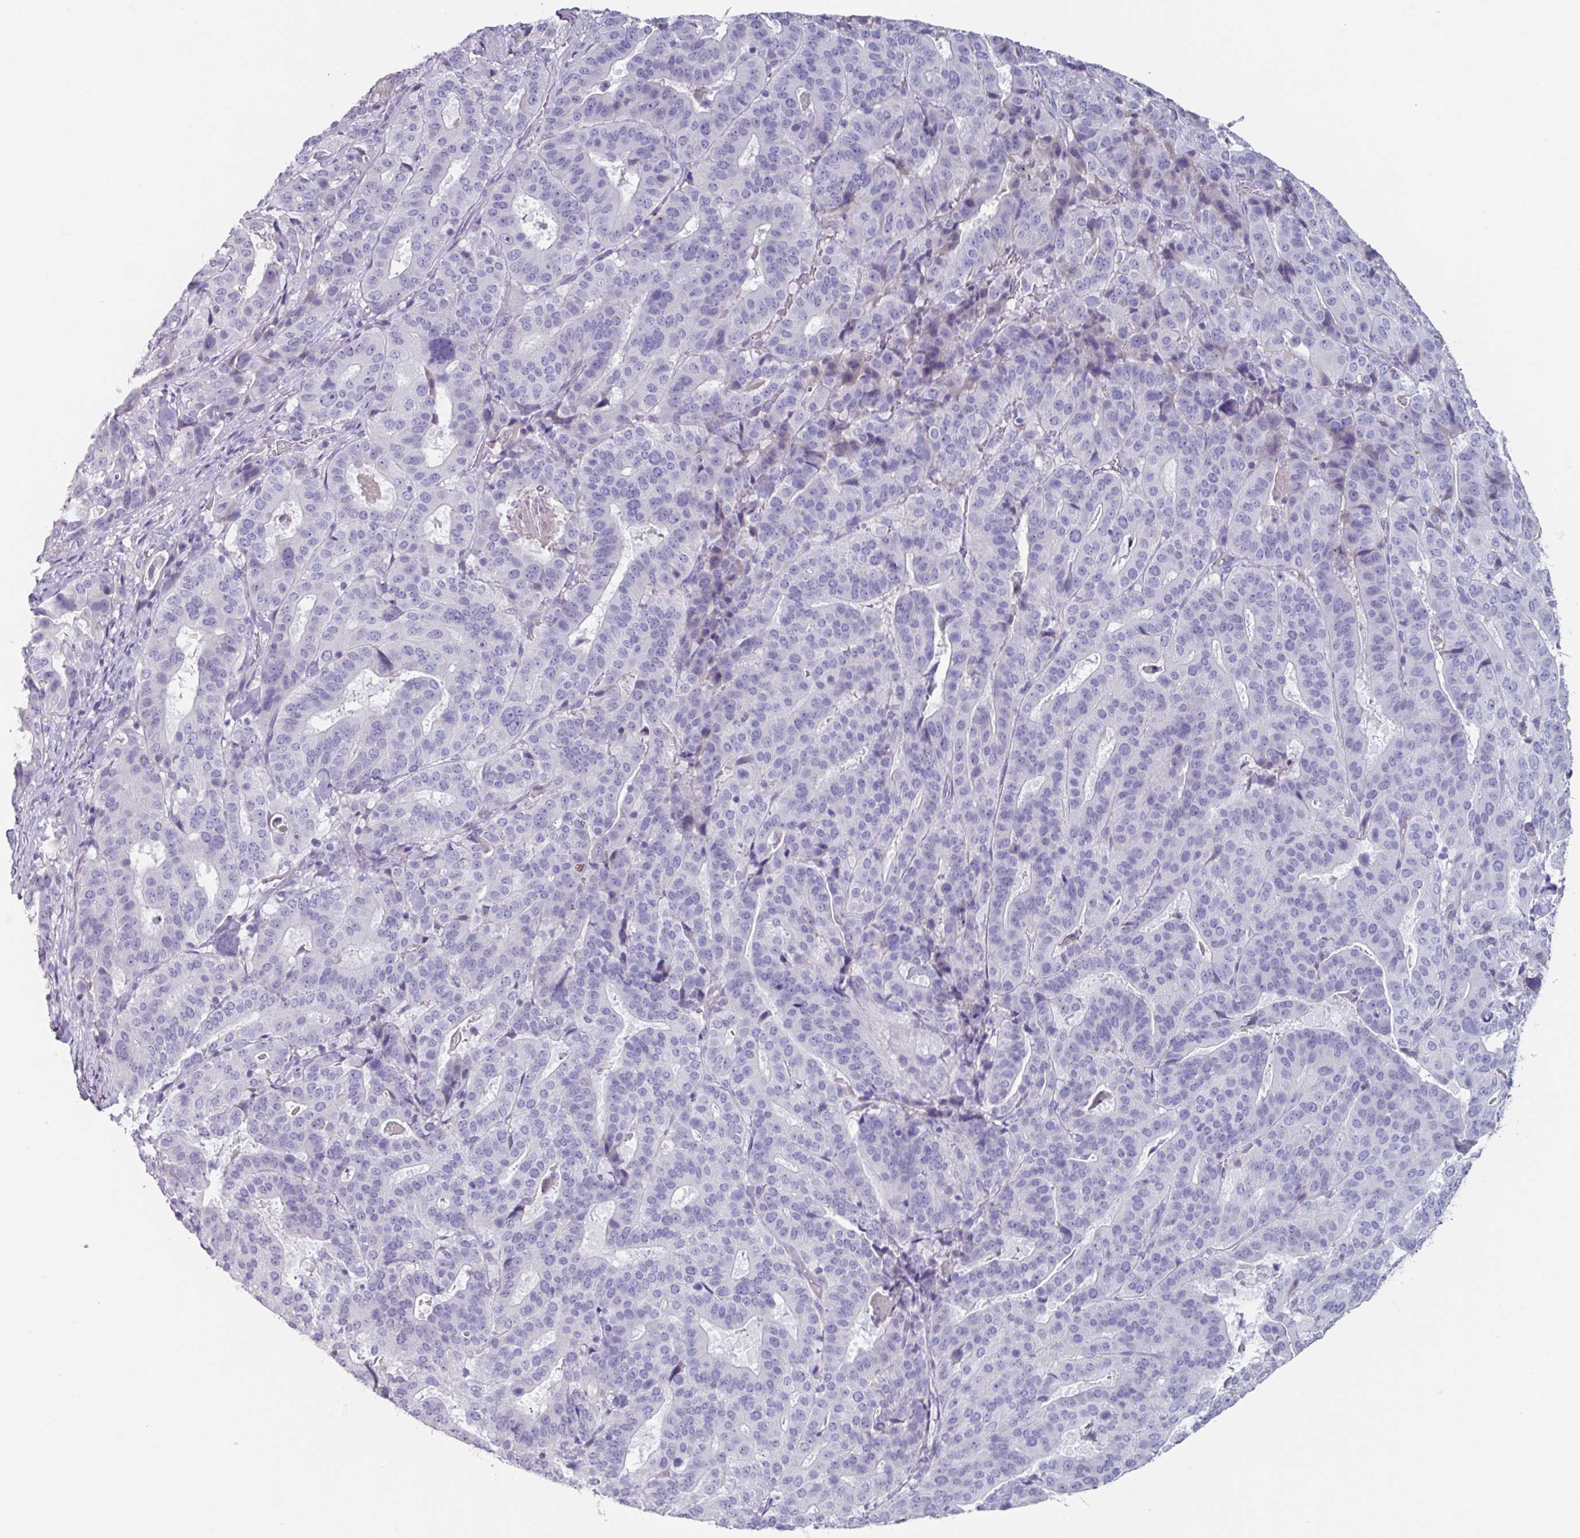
{"staining": {"intensity": "negative", "quantity": "none", "location": "none"}, "tissue": "stomach cancer", "cell_type": "Tumor cells", "image_type": "cancer", "snomed": [{"axis": "morphology", "description": "Adenocarcinoma, NOS"}, {"axis": "topography", "description": "Stomach"}], "caption": "Tumor cells show no significant positivity in stomach cancer (adenocarcinoma). The staining is performed using DAB (3,3'-diaminobenzidine) brown chromogen with nuclei counter-stained in using hematoxylin.", "gene": "OR2T10", "patient": {"sex": "male", "age": 48}}